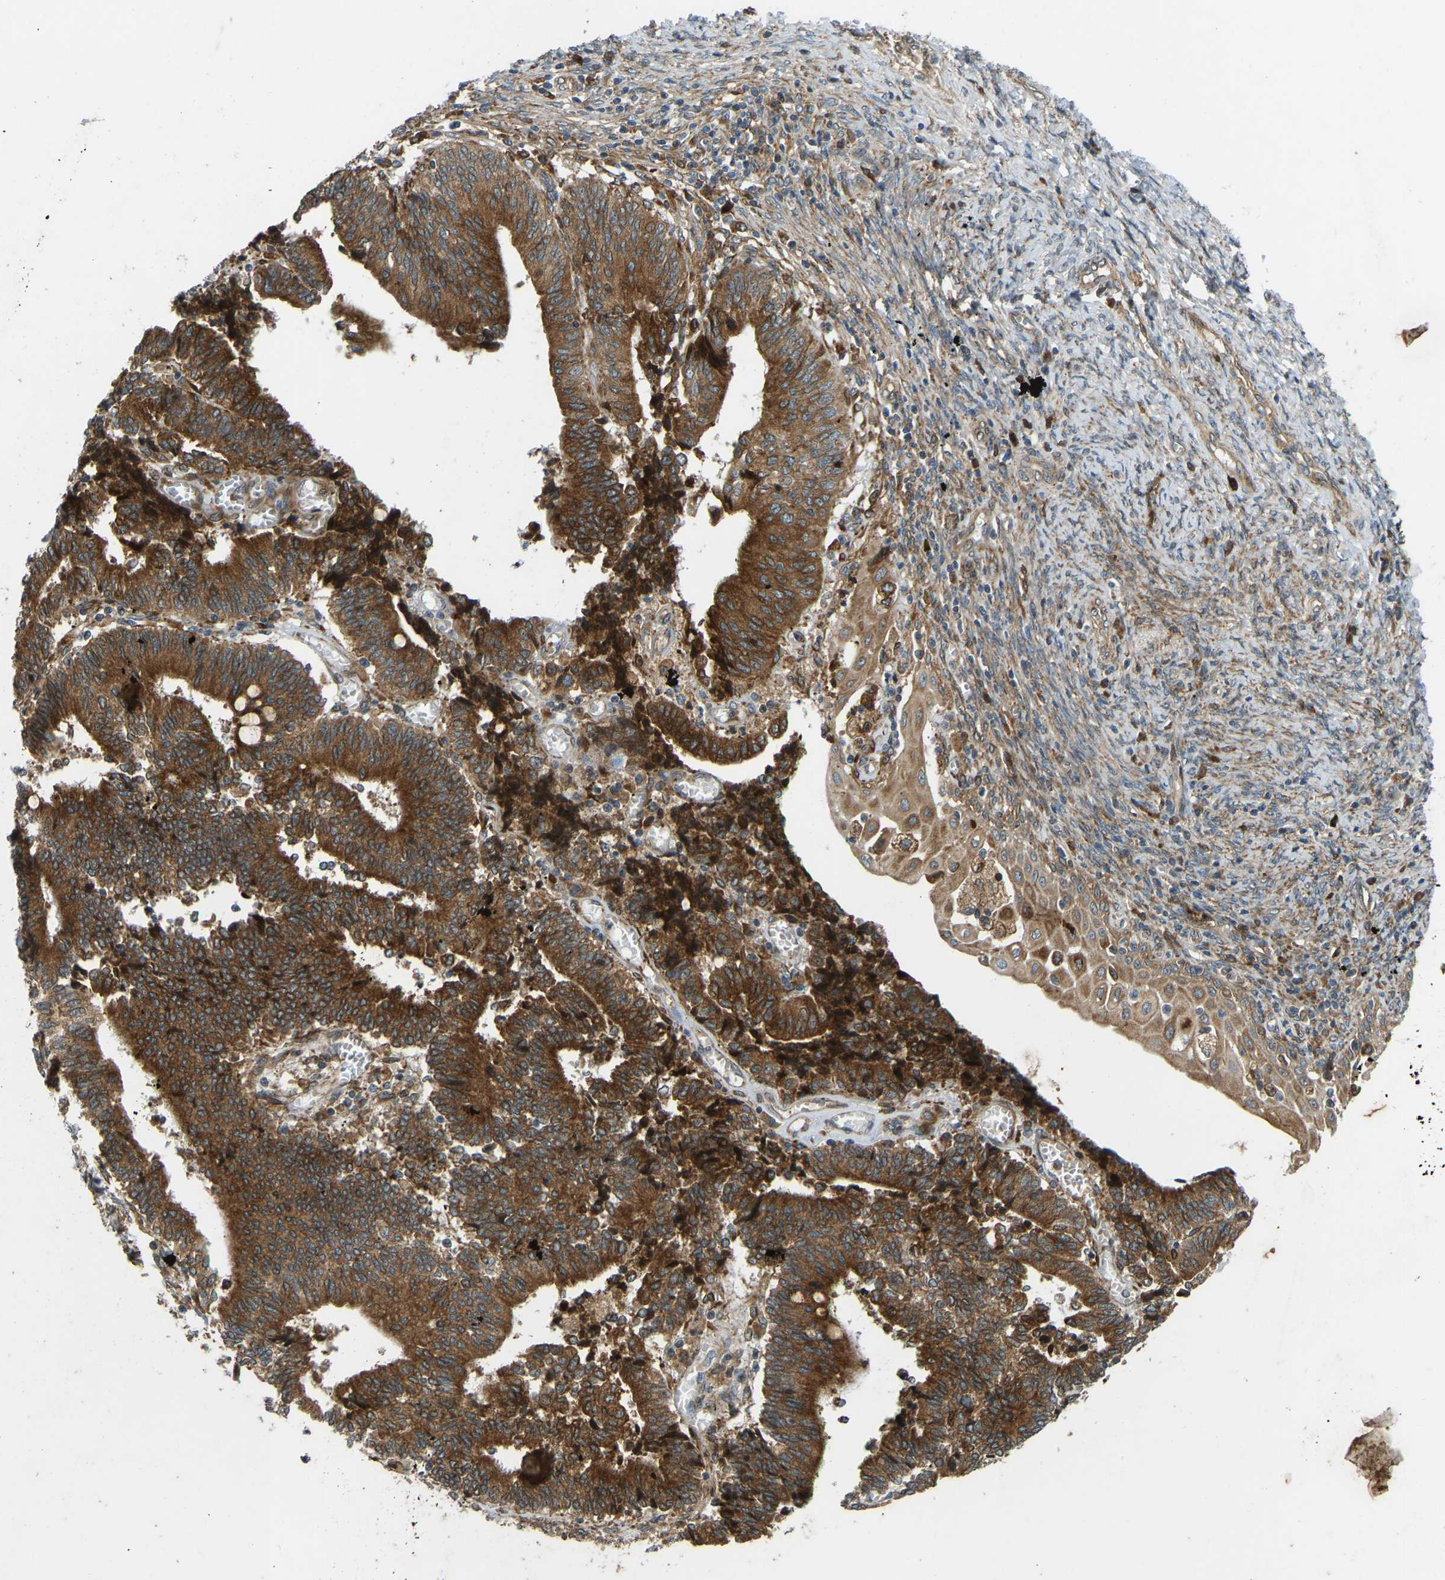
{"staining": {"intensity": "strong", "quantity": ">75%", "location": "cytoplasmic/membranous"}, "tissue": "cervical cancer", "cell_type": "Tumor cells", "image_type": "cancer", "snomed": [{"axis": "morphology", "description": "Adenocarcinoma, NOS"}, {"axis": "topography", "description": "Cervix"}], "caption": "Strong cytoplasmic/membranous protein expression is appreciated in approximately >75% of tumor cells in adenocarcinoma (cervical).", "gene": "OS9", "patient": {"sex": "female", "age": 44}}